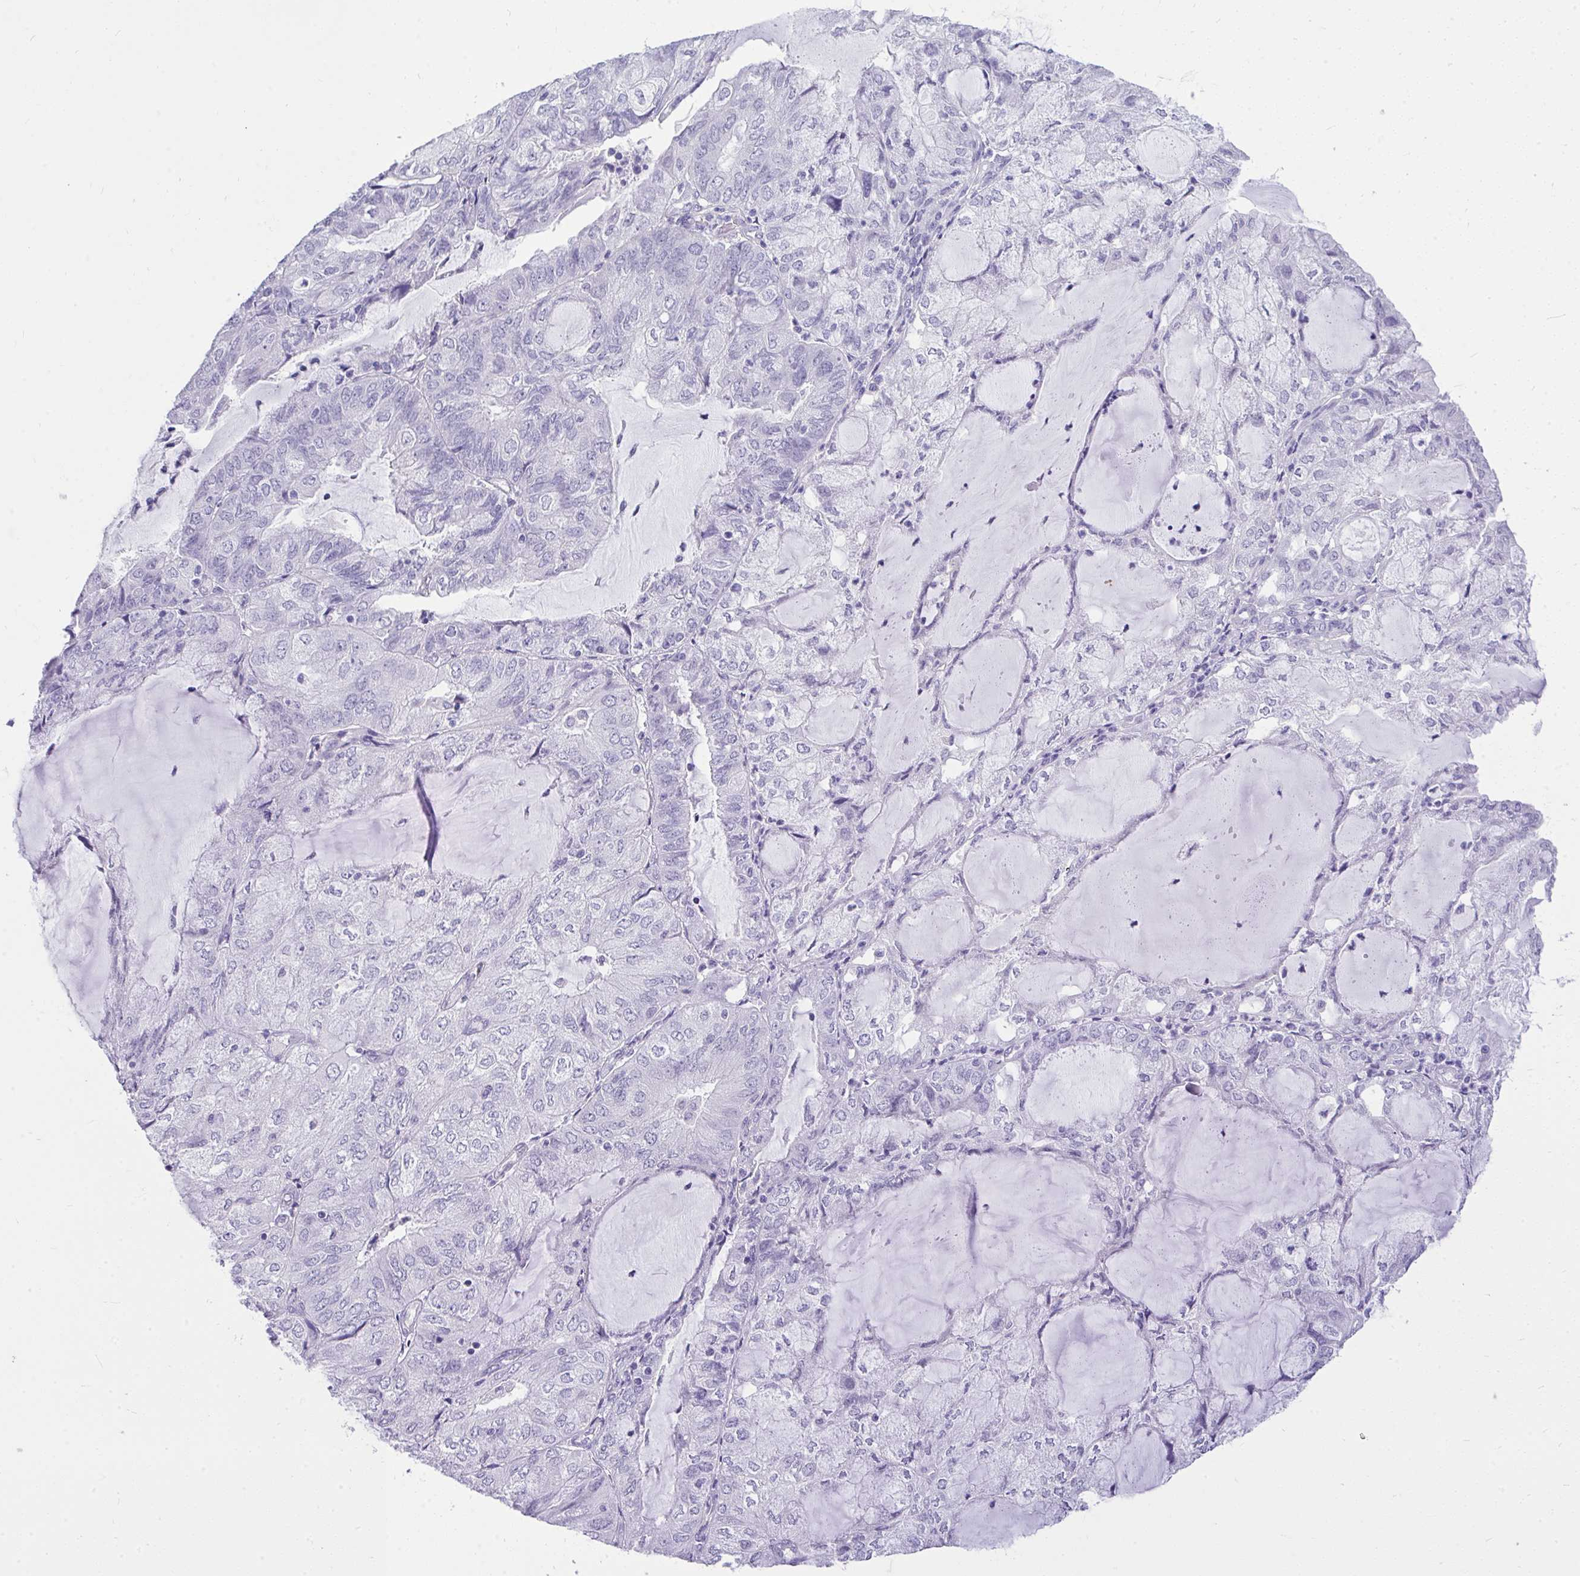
{"staining": {"intensity": "negative", "quantity": "none", "location": "none"}, "tissue": "endometrial cancer", "cell_type": "Tumor cells", "image_type": "cancer", "snomed": [{"axis": "morphology", "description": "Adenocarcinoma, NOS"}, {"axis": "topography", "description": "Endometrium"}], "caption": "This is an immunohistochemistry (IHC) photomicrograph of endometrial cancer. There is no expression in tumor cells.", "gene": "PRM2", "patient": {"sex": "female", "age": 81}}